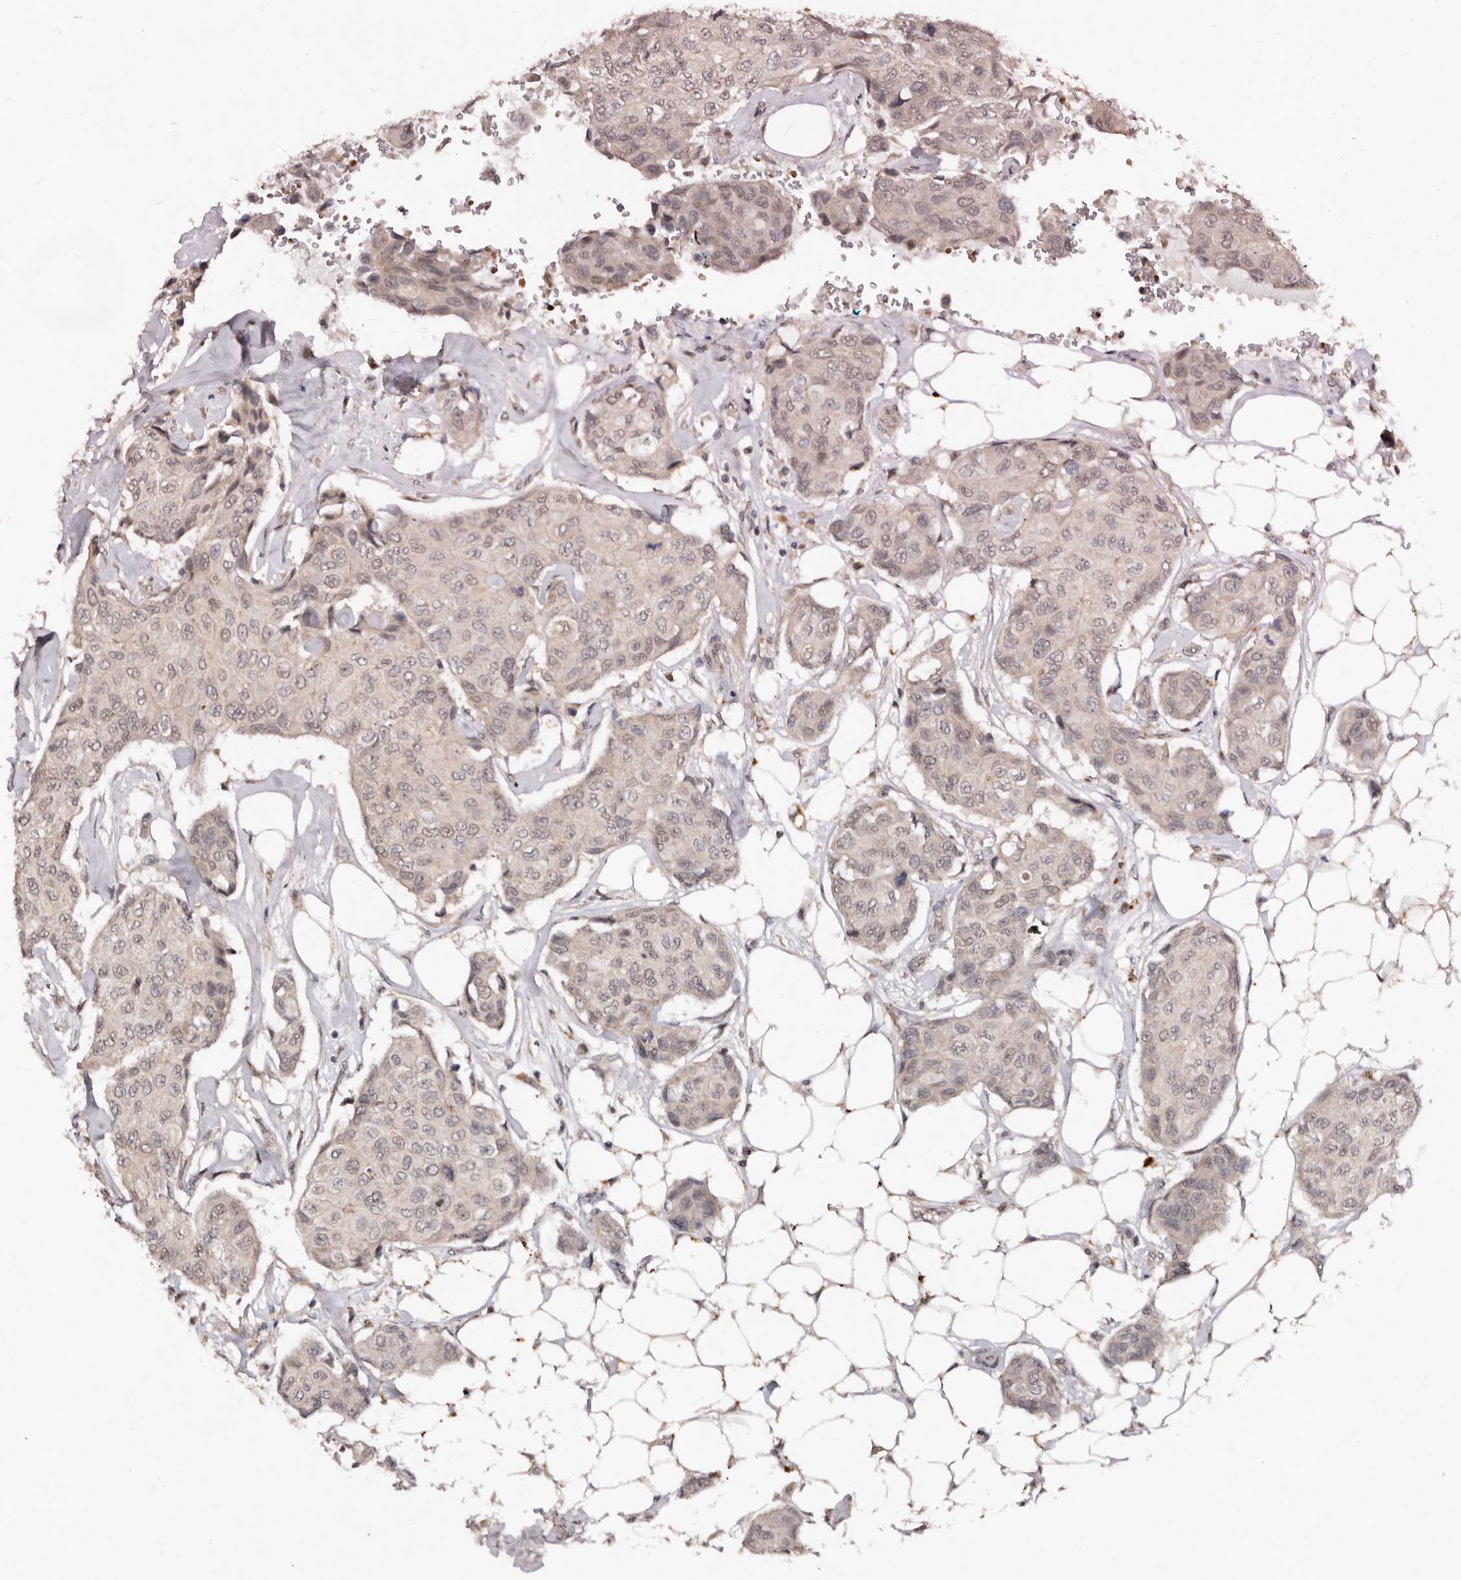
{"staining": {"intensity": "weak", "quantity": ">75%", "location": "cytoplasmic/membranous"}, "tissue": "breast cancer", "cell_type": "Tumor cells", "image_type": "cancer", "snomed": [{"axis": "morphology", "description": "Duct carcinoma"}, {"axis": "topography", "description": "Breast"}], "caption": "Intraductal carcinoma (breast) stained with immunohistochemistry (IHC) shows weak cytoplasmic/membranous expression in about >75% of tumor cells.", "gene": "ABL1", "patient": {"sex": "female", "age": 80}}